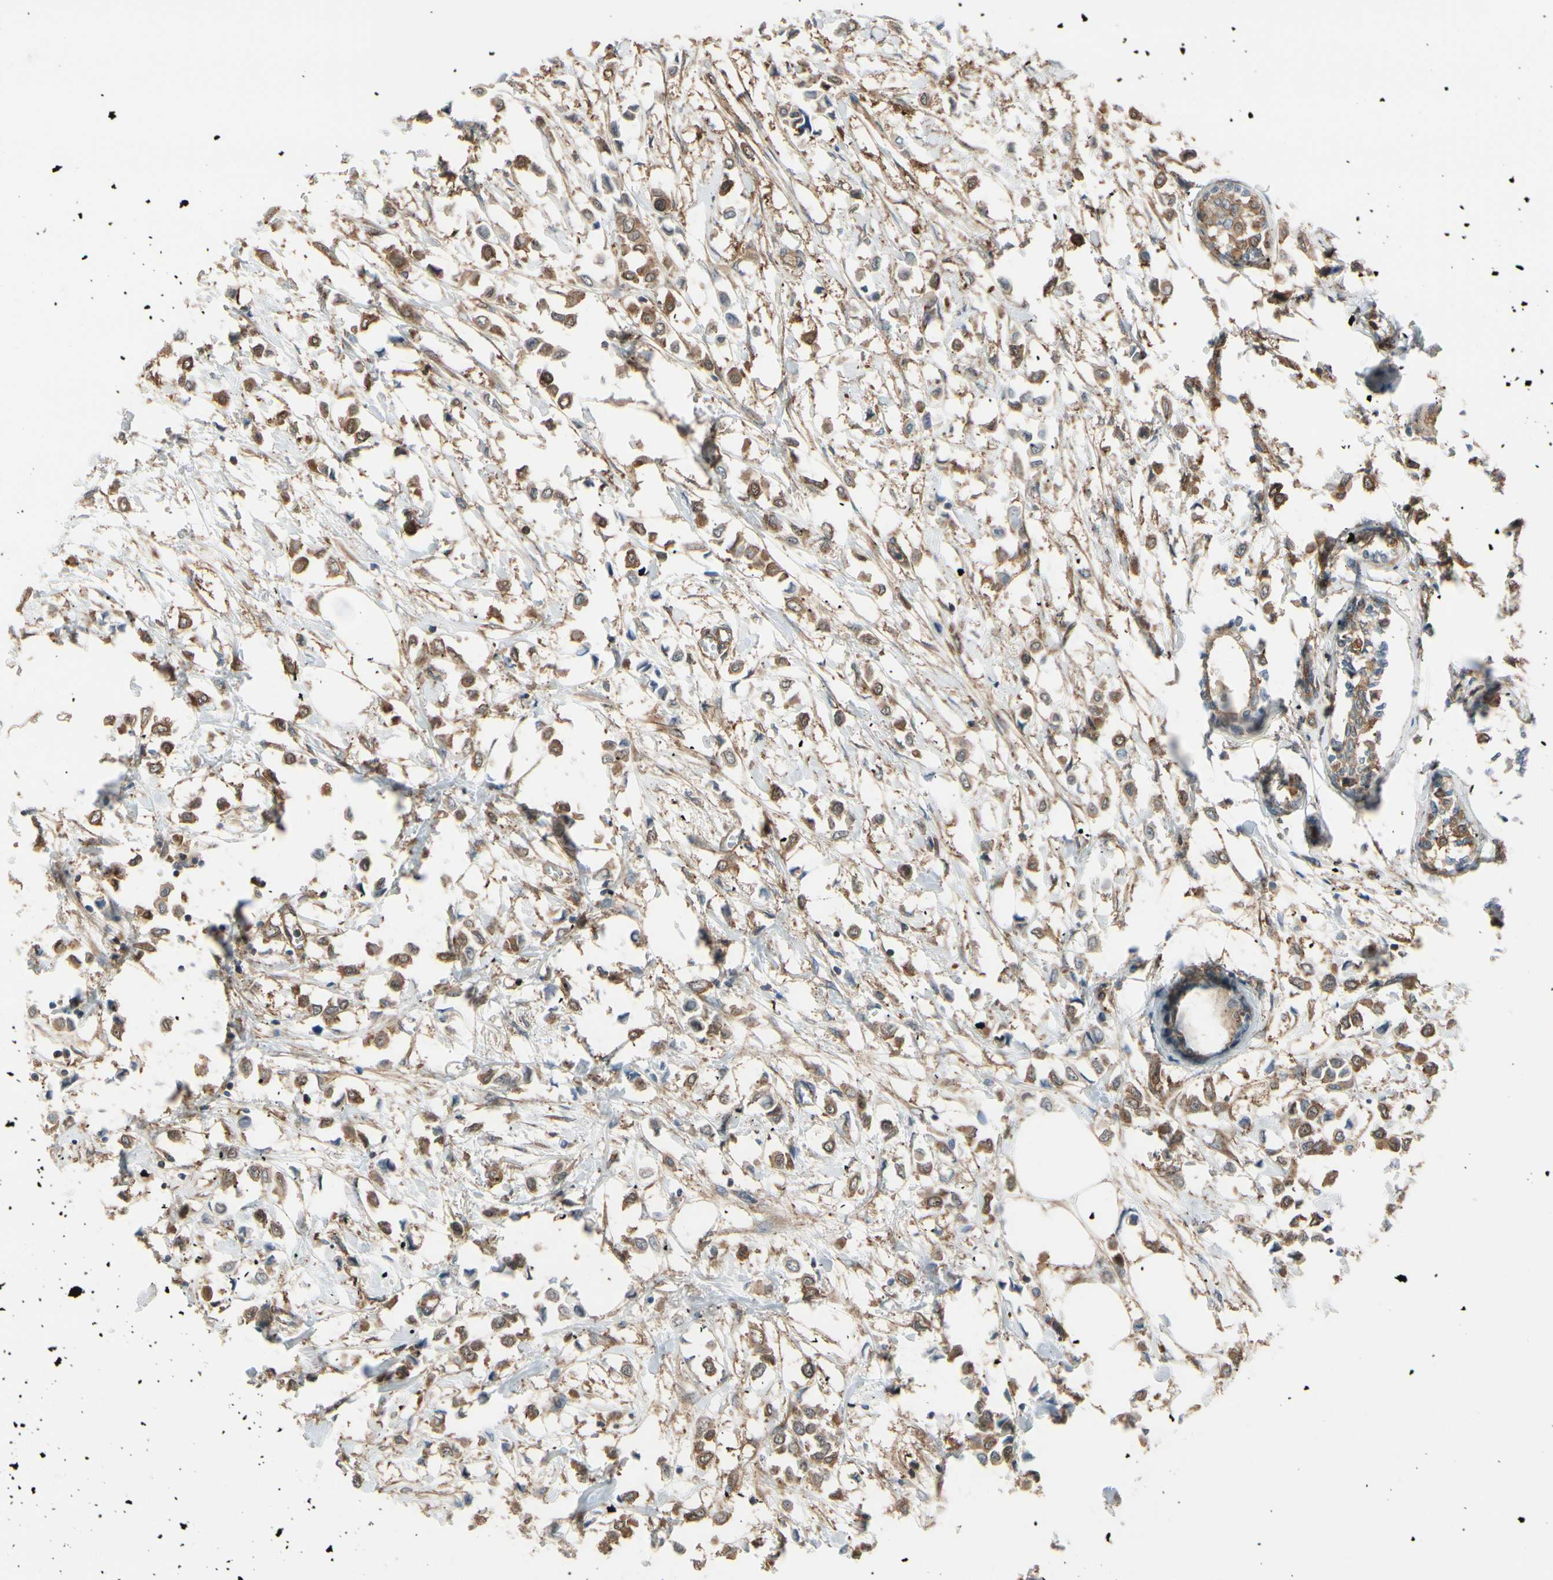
{"staining": {"intensity": "moderate", "quantity": "25%-75%", "location": "cytoplasmic/membranous"}, "tissue": "breast cancer", "cell_type": "Tumor cells", "image_type": "cancer", "snomed": [{"axis": "morphology", "description": "Lobular carcinoma"}, {"axis": "topography", "description": "Breast"}], "caption": "IHC of breast cancer (lobular carcinoma) displays medium levels of moderate cytoplasmic/membranous positivity in about 25%-75% of tumor cells.", "gene": "EPS15", "patient": {"sex": "female", "age": 51}}